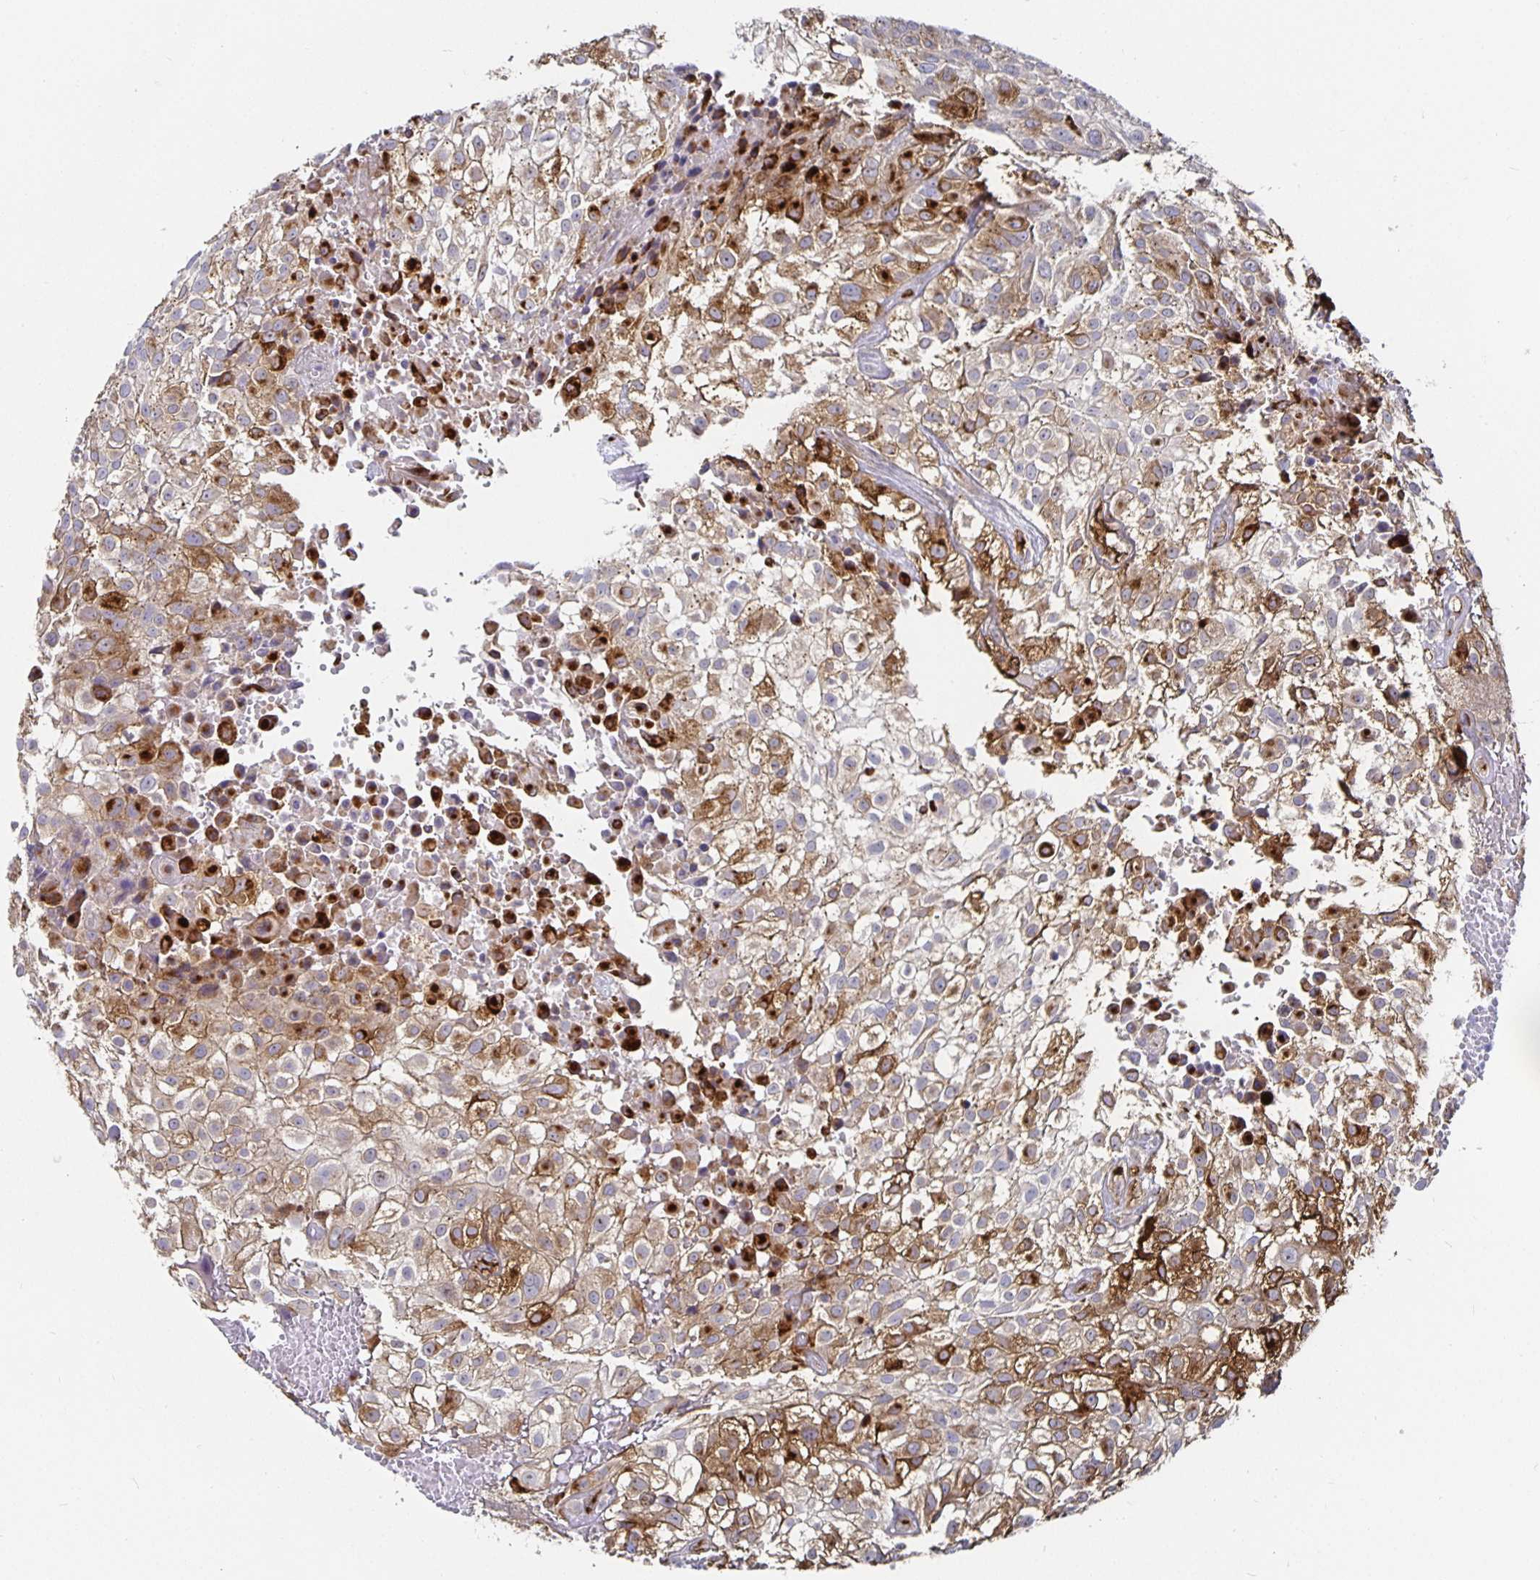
{"staining": {"intensity": "moderate", "quantity": "25%-75%", "location": "cytoplasmic/membranous"}, "tissue": "urothelial cancer", "cell_type": "Tumor cells", "image_type": "cancer", "snomed": [{"axis": "morphology", "description": "Urothelial carcinoma, High grade"}, {"axis": "topography", "description": "Urinary bladder"}], "caption": "High-grade urothelial carcinoma stained with DAB (3,3'-diaminobenzidine) immunohistochemistry (IHC) reveals medium levels of moderate cytoplasmic/membranous expression in approximately 25%-75% of tumor cells.", "gene": "PODXL", "patient": {"sex": "male", "age": 56}}